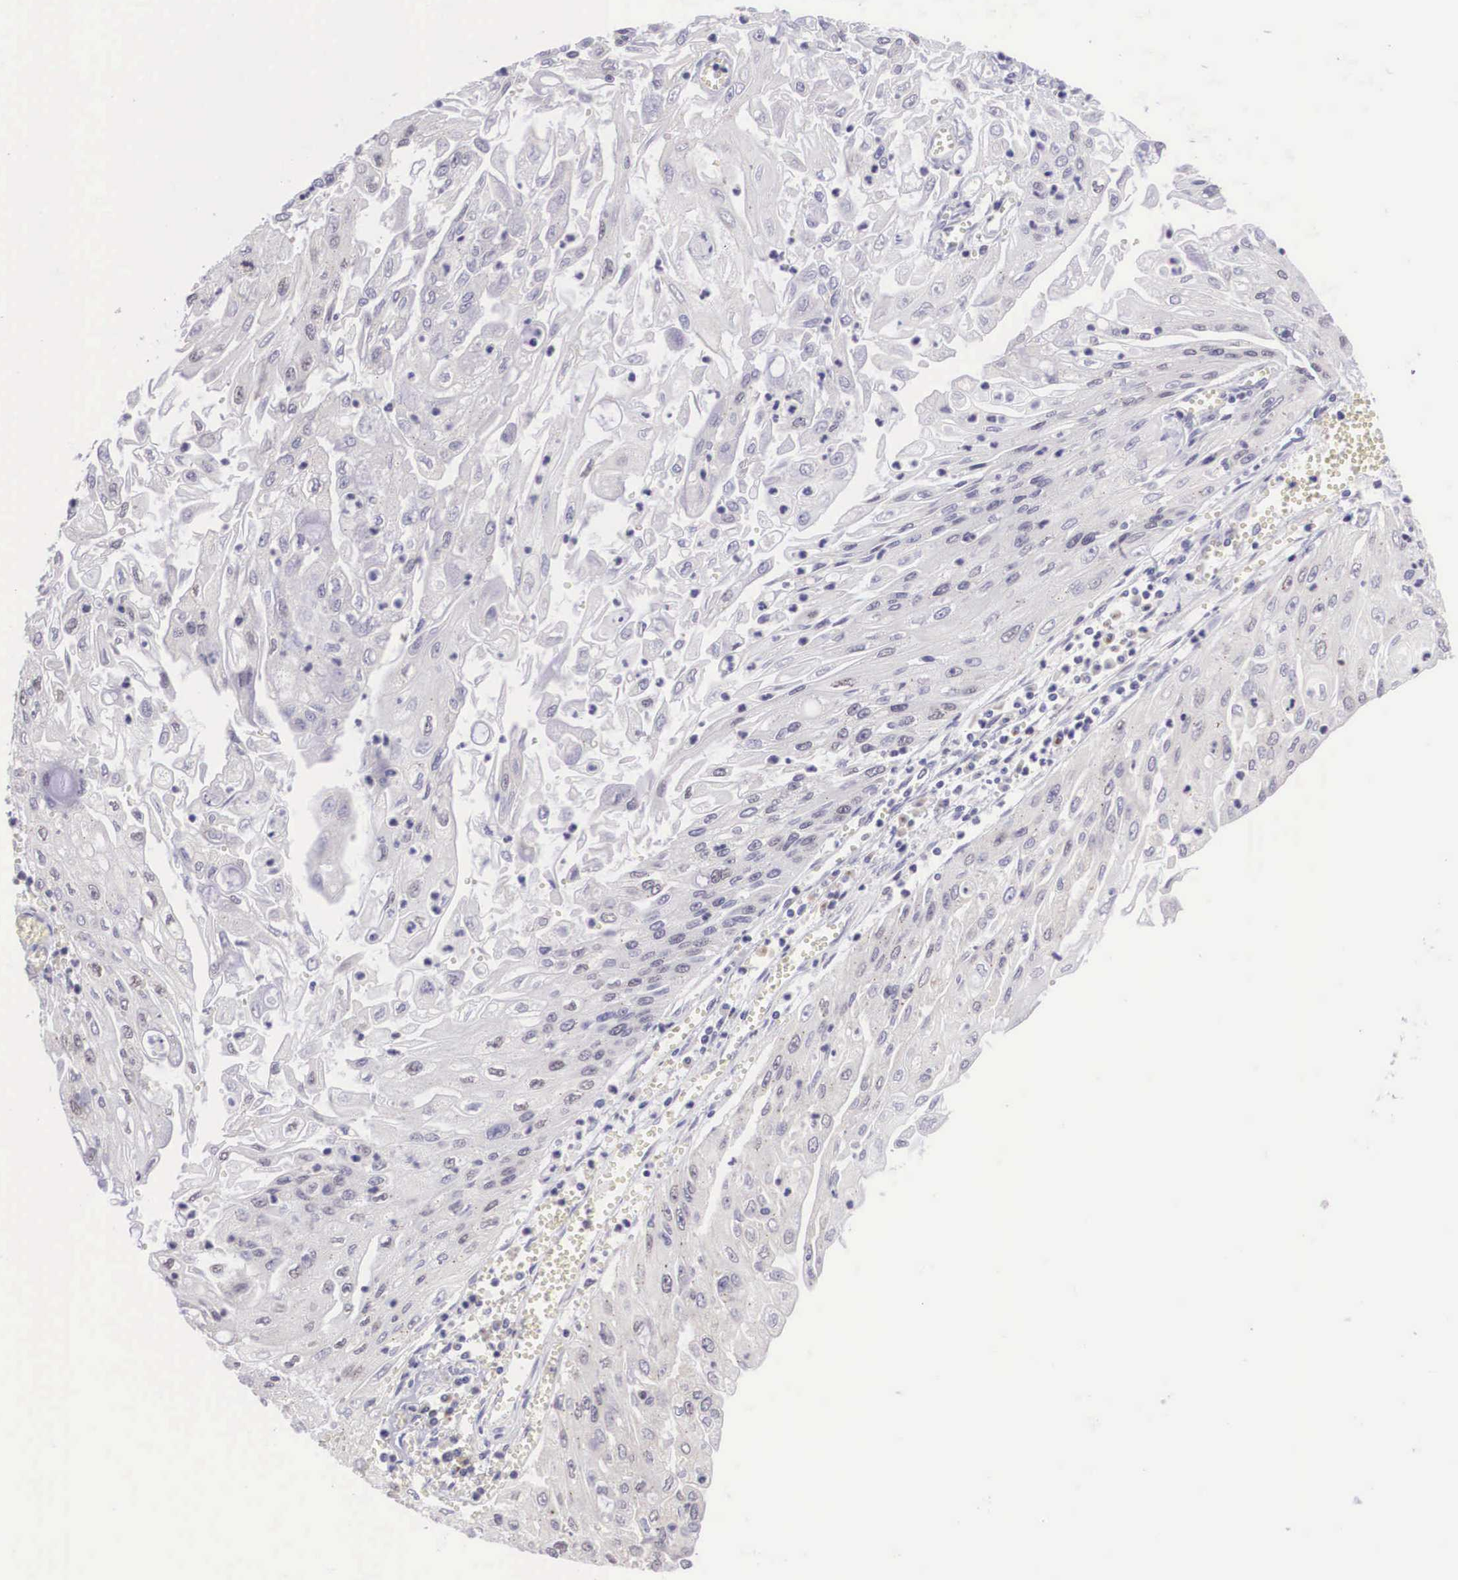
{"staining": {"intensity": "negative", "quantity": "none", "location": "none"}, "tissue": "endometrial cancer", "cell_type": "Tumor cells", "image_type": "cancer", "snomed": [{"axis": "morphology", "description": "Adenocarcinoma, NOS"}, {"axis": "topography", "description": "Endometrium"}], "caption": "A histopathology image of endometrial cancer (adenocarcinoma) stained for a protein displays no brown staining in tumor cells.", "gene": "ARG2", "patient": {"sex": "female", "age": 75}}